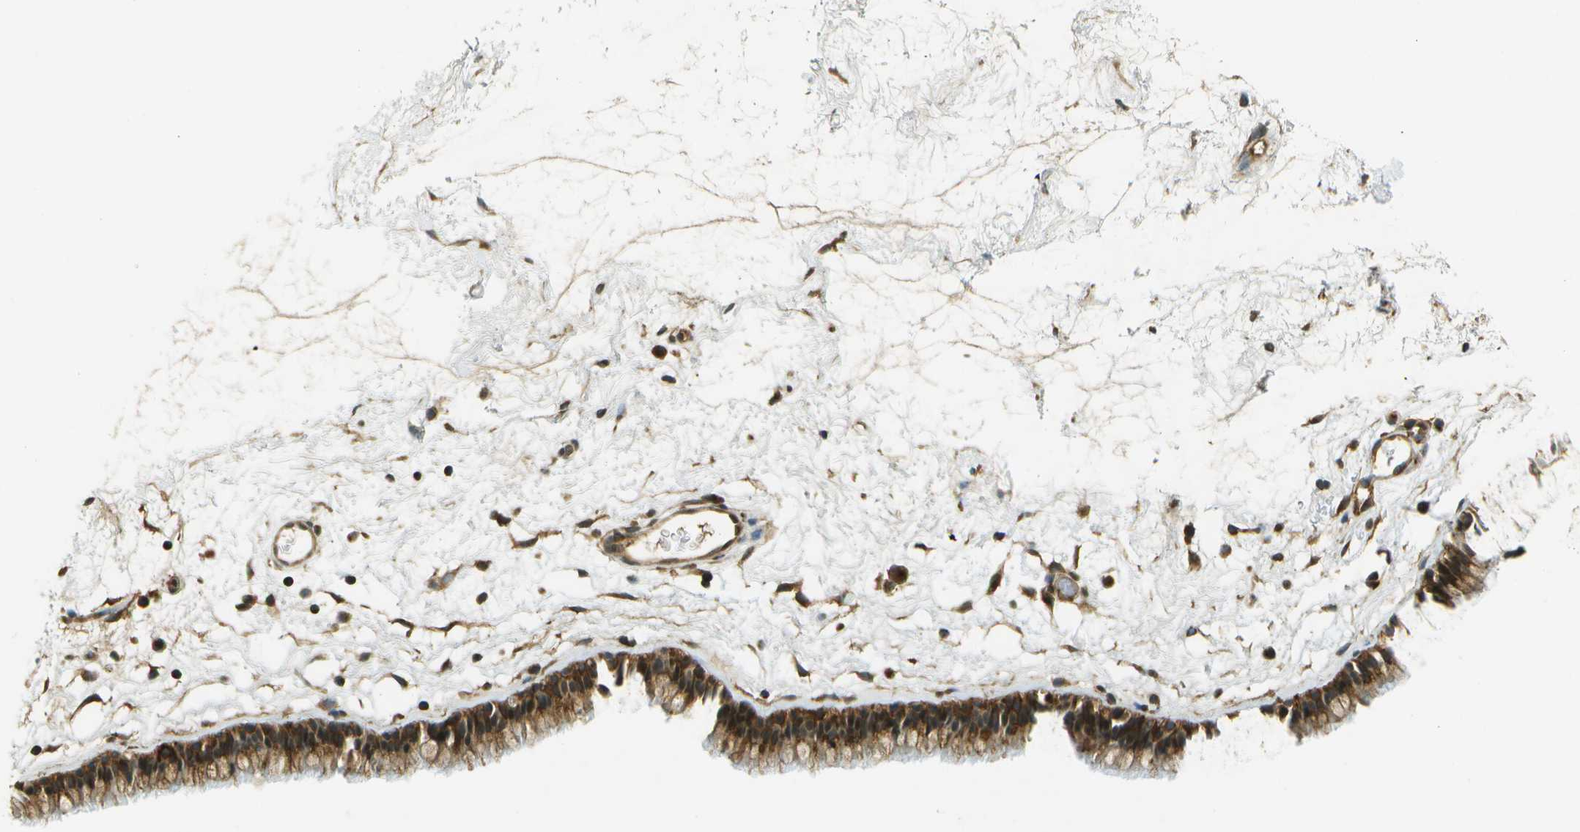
{"staining": {"intensity": "moderate", "quantity": ">75%", "location": "cytoplasmic/membranous"}, "tissue": "nasopharynx", "cell_type": "Respiratory epithelial cells", "image_type": "normal", "snomed": [{"axis": "morphology", "description": "Normal tissue, NOS"}, {"axis": "morphology", "description": "Inflammation, NOS"}, {"axis": "topography", "description": "Nasopharynx"}], "caption": "Protein expression analysis of unremarkable human nasopharynx reveals moderate cytoplasmic/membranous staining in approximately >75% of respiratory epithelial cells.", "gene": "TMTC1", "patient": {"sex": "male", "age": 48}}